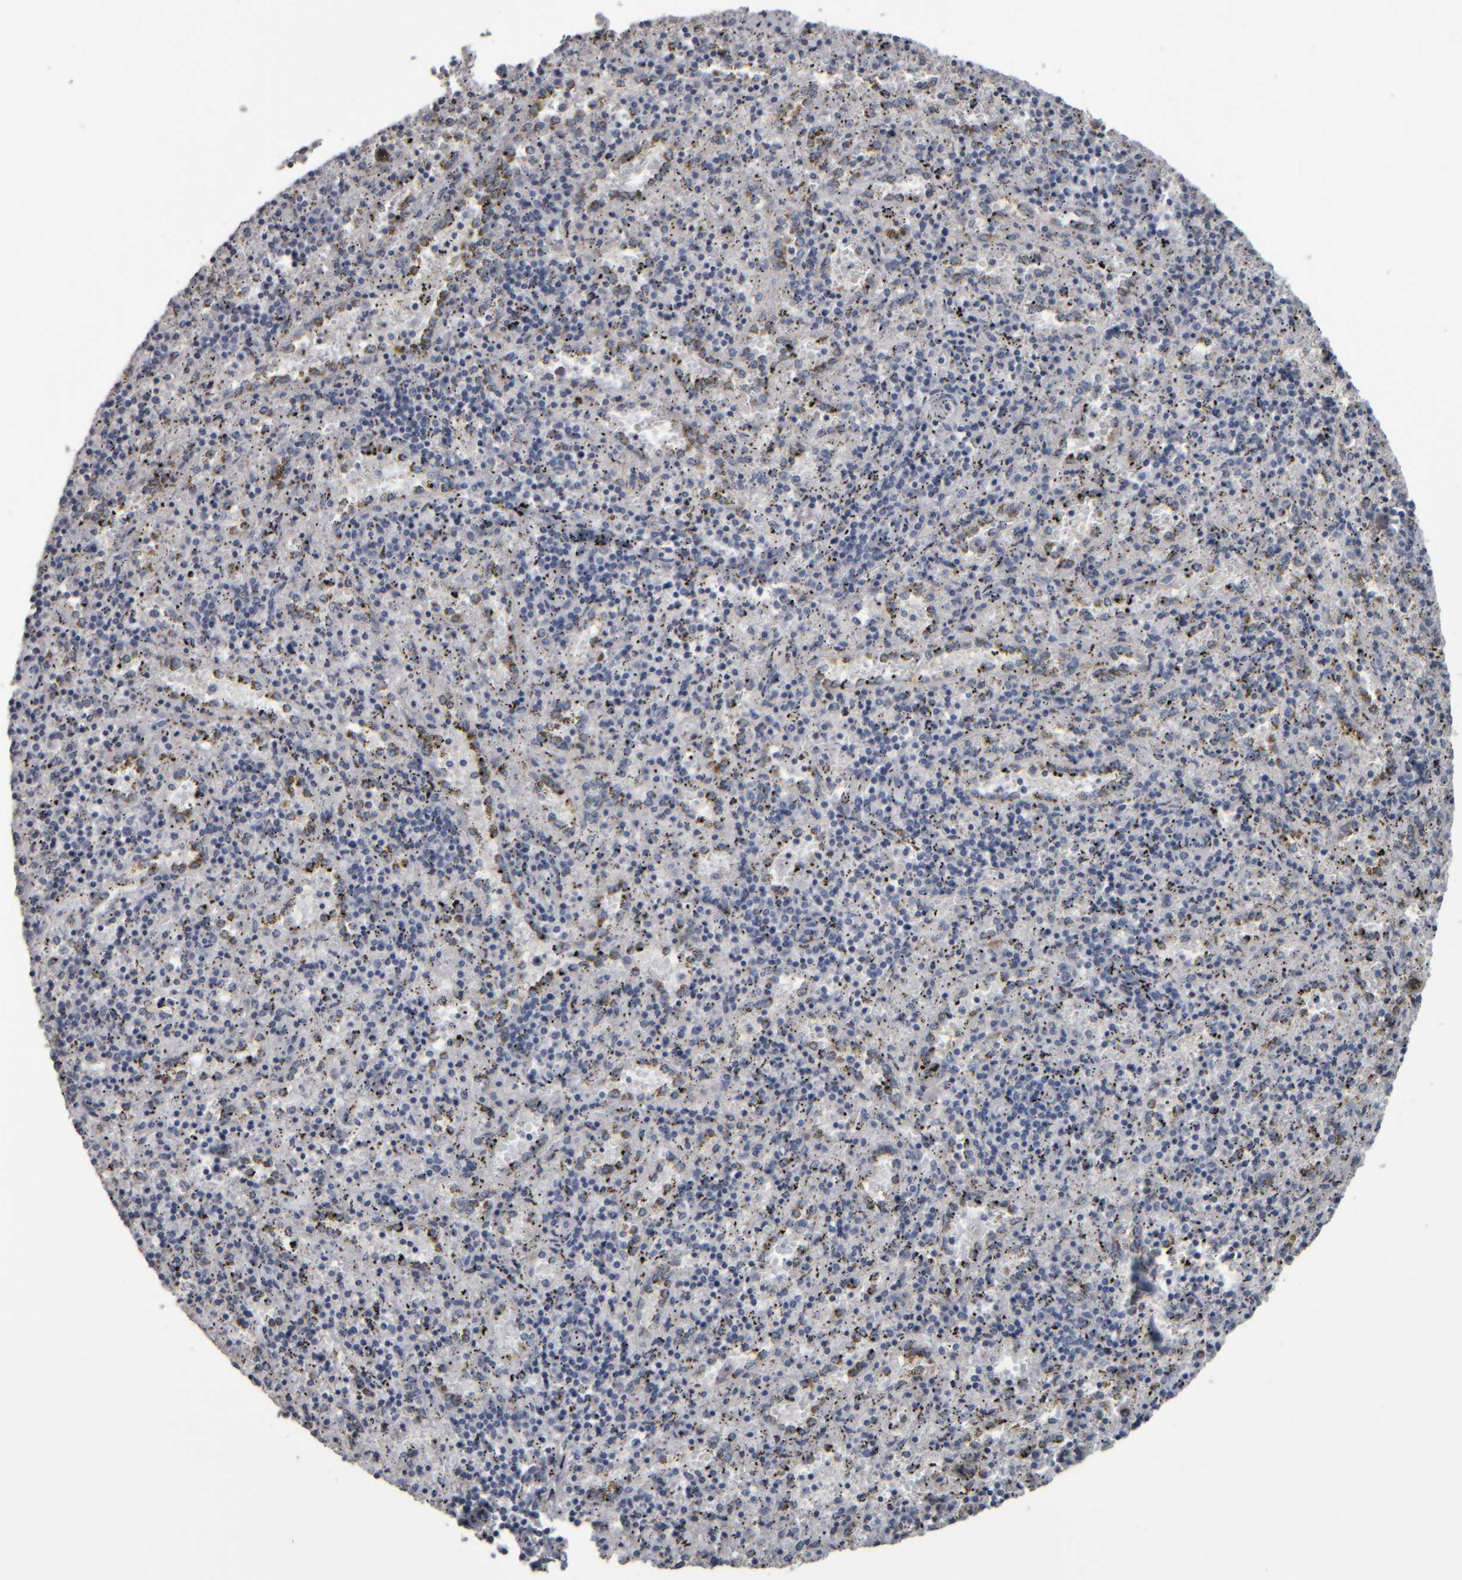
{"staining": {"intensity": "negative", "quantity": "none", "location": "none"}, "tissue": "spleen", "cell_type": "Cells in red pulp", "image_type": "normal", "snomed": [{"axis": "morphology", "description": "Normal tissue, NOS"}, {"axis": "topography", "description": "Spleen"}], "caption": "Spleen stained for a protein using IHC demonstrates no staining cells in red pulp.", "gene": "CAVIN4", "patient": {"sex": "male", "age": 11}}